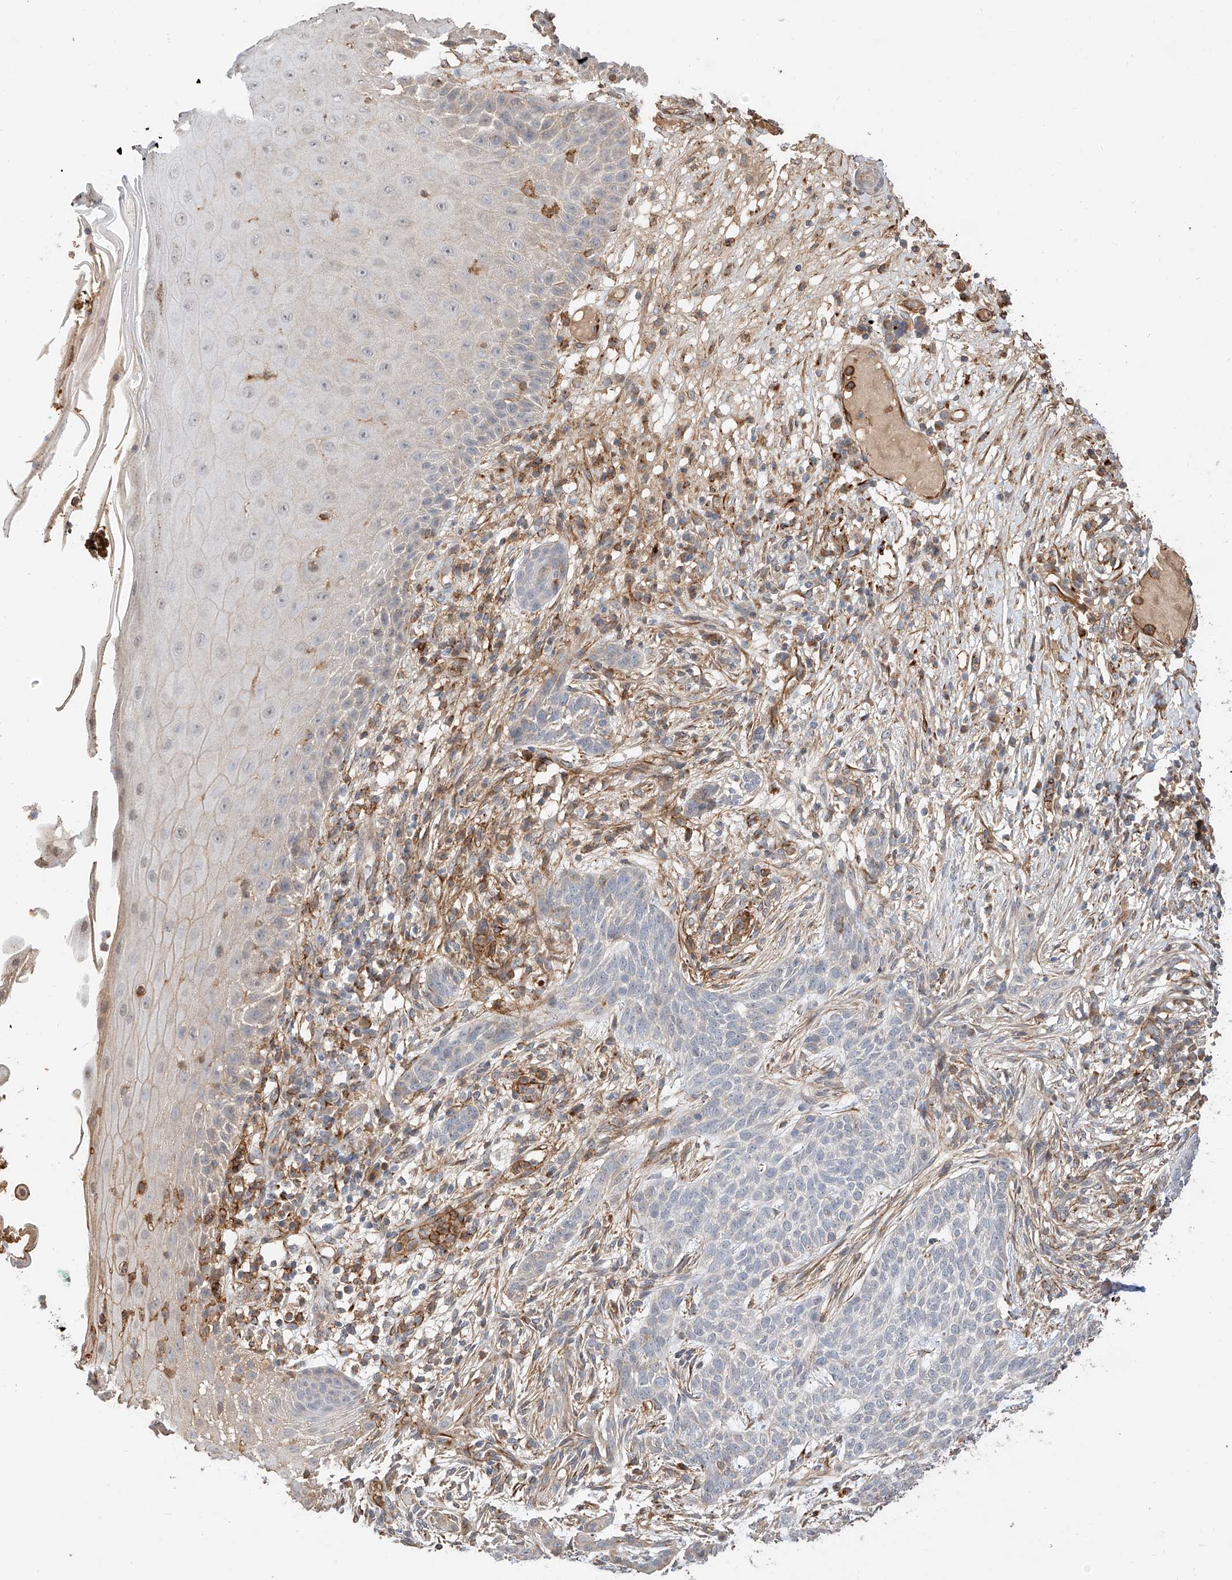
{"staining": {"intensity": "negative", "quantity": "none", "location": "none"}, "tissue": "skin cancer", "cell_type": "Tumor cells", "image_type": "cancer", "snomed": [{"axis": "morphology", "description": "Normal tissue, NOS"}, {"axis": "morphology", "description": "Basal cell carcinoma"}, {"axis": "topography", "description": "Skin"}], "caption": "Basal cell carcinoma (skin) was stained to show a protein in brown. There is no significant positivity in tumor cells.", "gene": "SUSD6", "patient": {"sex": "male", "age": 64}}